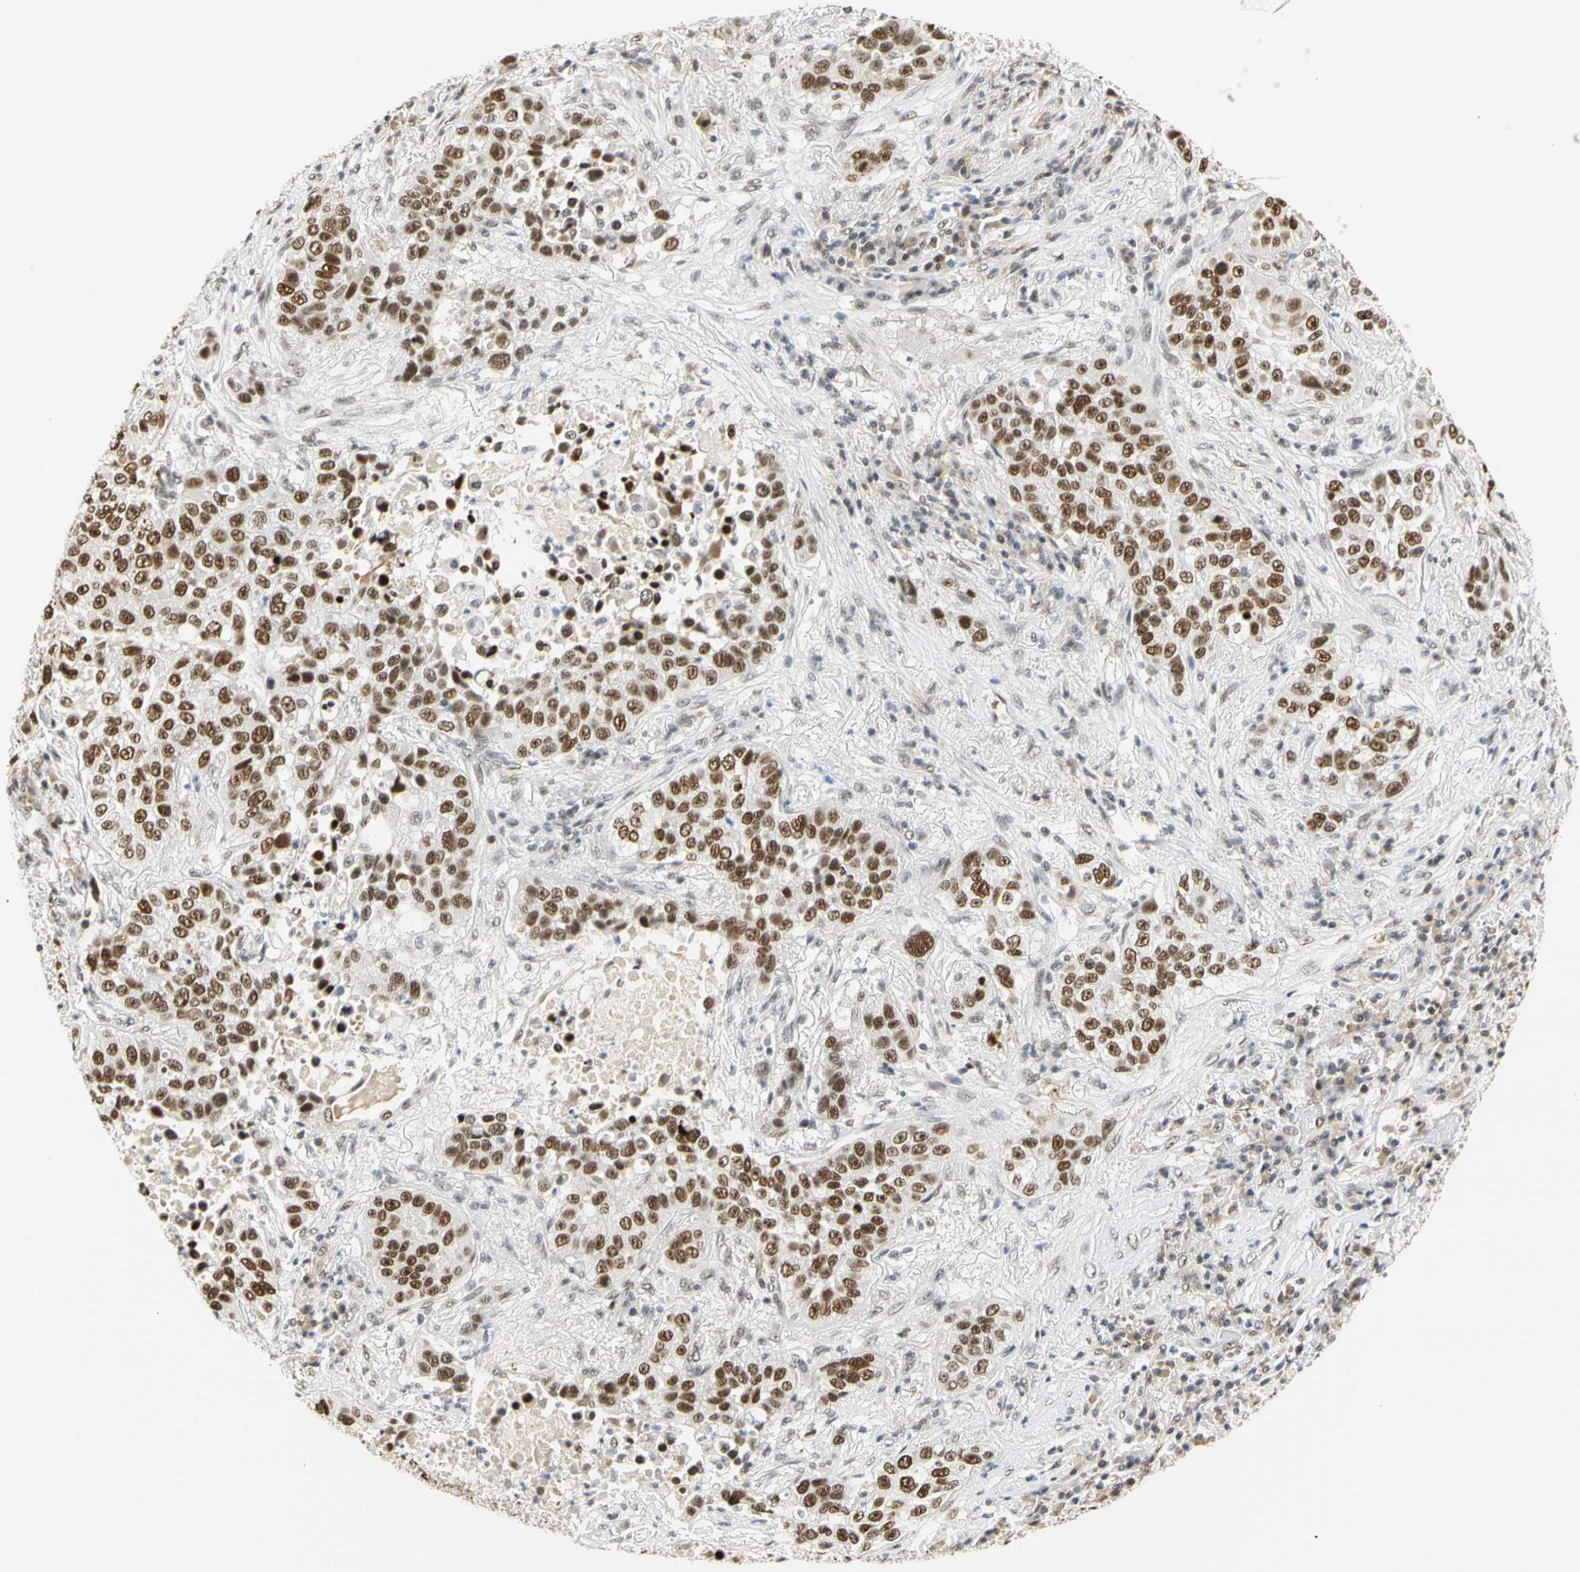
{"staining": {"intensity": "strong", "quantity": ">75%", "location": "nuclear"}, "tissue": "lung cancer", "cell_type": "Tumor cells", "image_type": "cancer", "snomed": [{"axis": "morphology", "description": "Squamous cell carcinoma, NOS"}, {"axis": "topography", "description": "Lung"}], "caption": "This is an image of immunohistochemistry staining of lung cancer (squamous cell carcinoma), which shows strong positivity in the nuclear of tumor cells.", "gene": "ZSCAN16", "patient": {"sex": "male", "age": 57}}